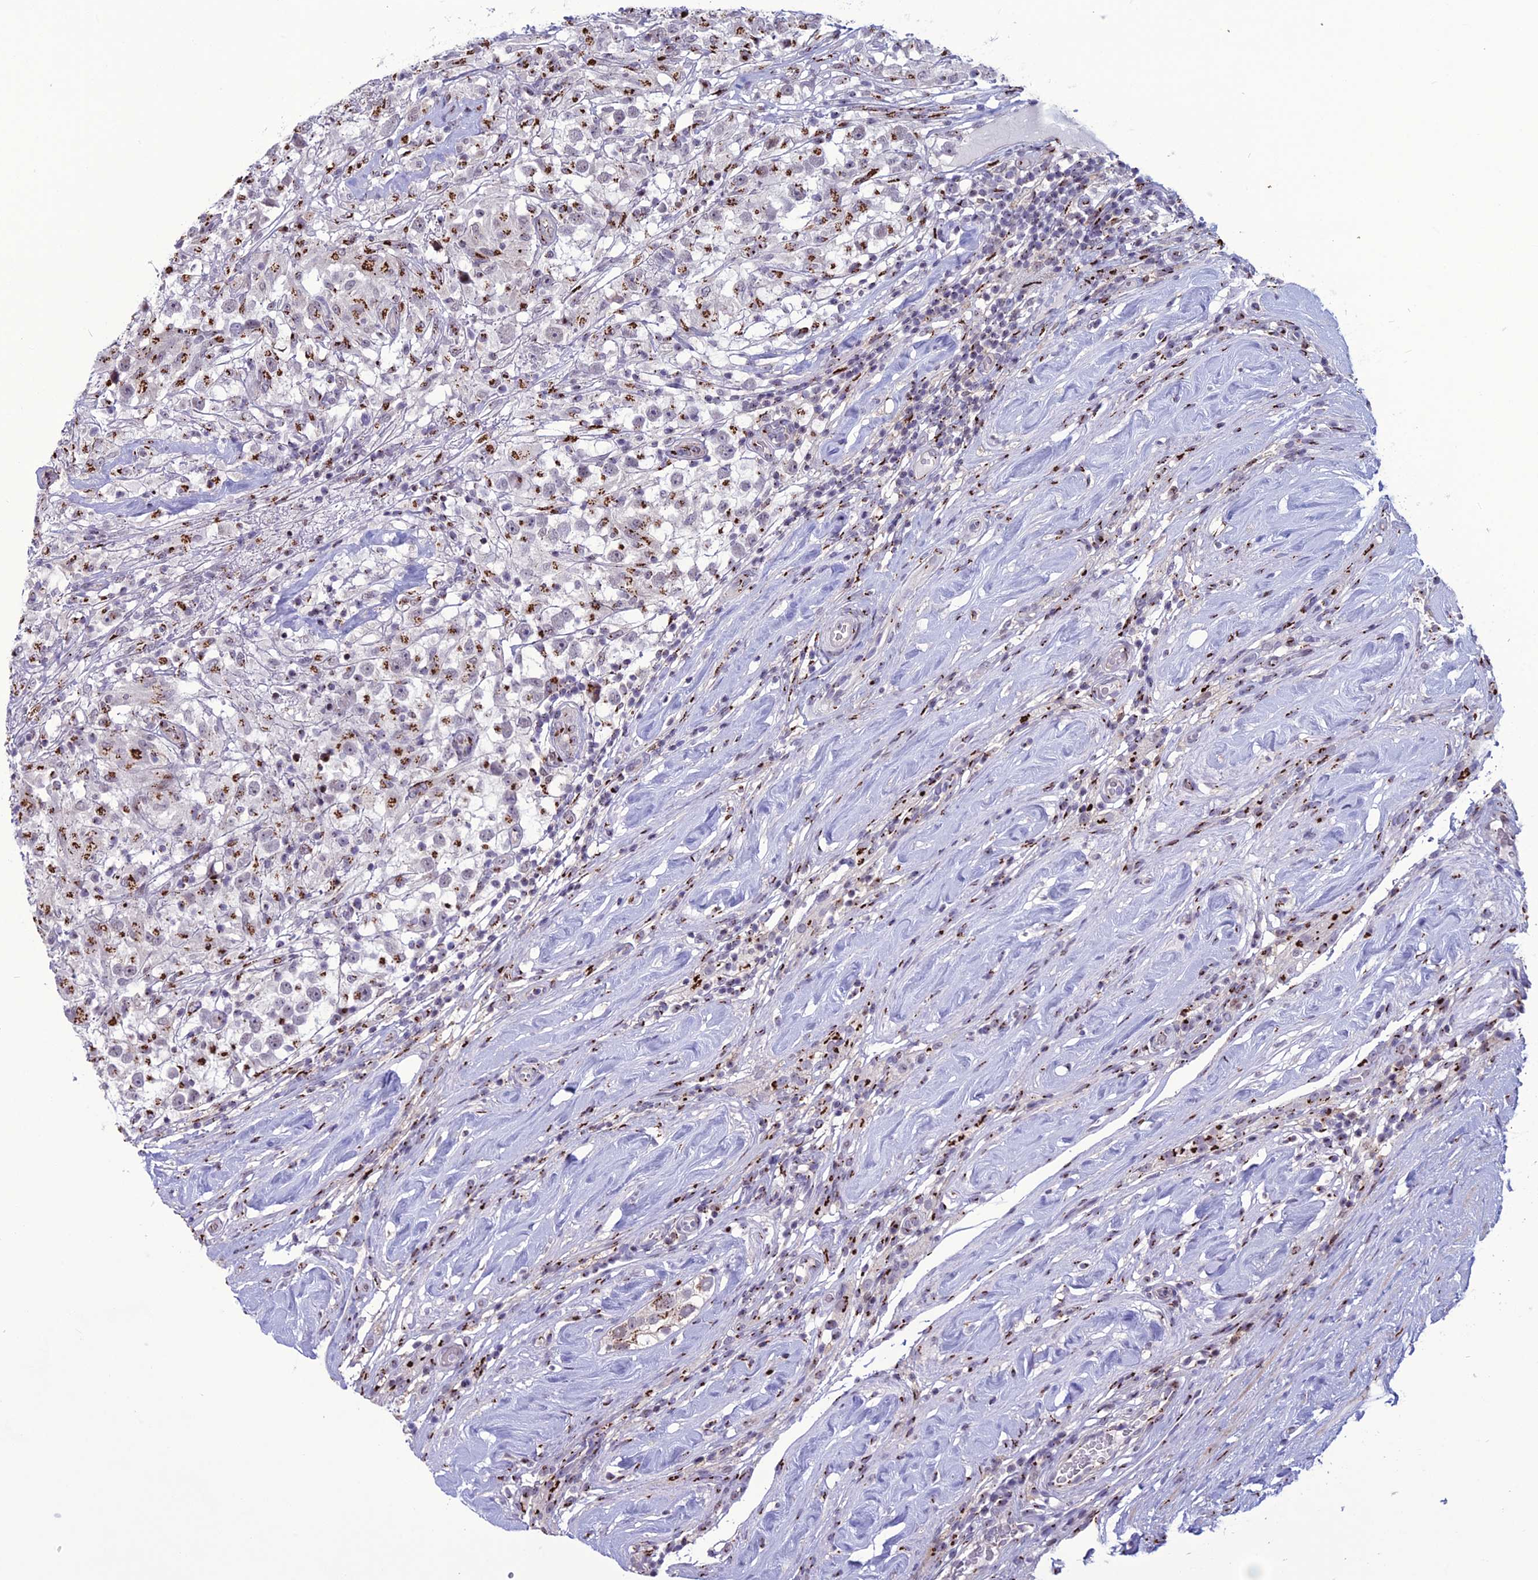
{"staining": {"intensity": "strong", "quantity": "25%-75%", "location": "cytoplasmic/membranous"}, "tissue": "testis cancer", "cell_type": "Tumor cells", "image_type": "cancer", "snomed": [{"axis": "morphology", "description": "Seminoma, NOS"}, {"axis": "topography", "description": "Testis"}], "caption": "DAB (3,3'-diaminobenzidine) immunohistochemical staining of human seminoma (testis) displays strong cytoplasmic/membranous protein staining in about 25%-75% of tumor cells.", "gene": "PLEKHA4", "patient": {"sex": "male", "age": 46}}